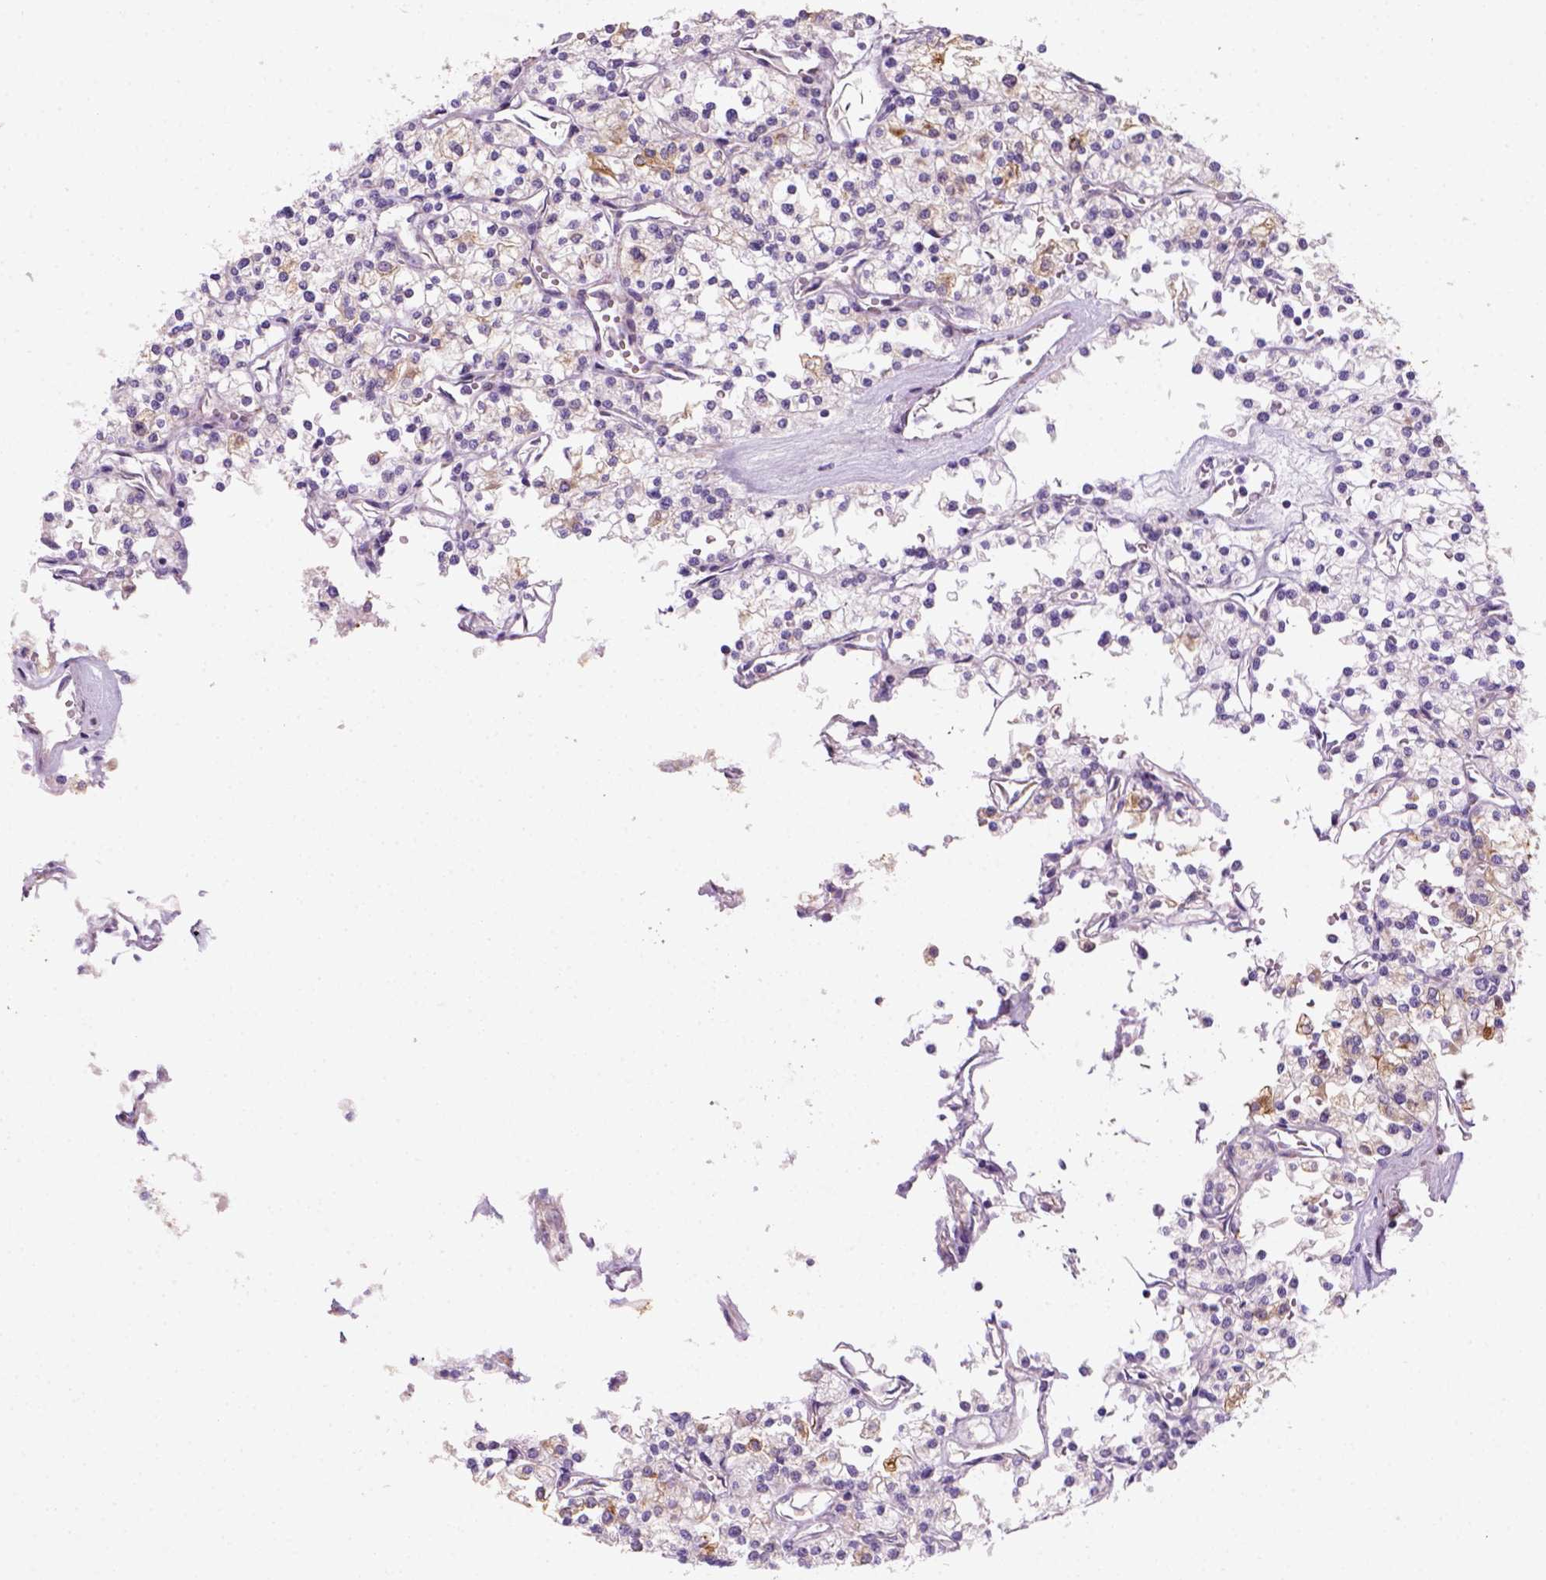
{"staining": {"intensity": "weak", "quantity": "<25%", "location": "cytoplasmic/membranous"}, "tissue": "renal cancer", "cell_type": "Tumor cells", "image_type": "cancer", "snomed": [{"axis": "morphology", "description": "Adenocarcinoma, NOS"}, {"axis": "topography", "description": "Kidney"}], "caption": "Immunohistochemistry image of neoplastic tissue: renal cancer (adenocarcinoma) stained with DAB (3,3'-diaminobenzidine) reveals no significant protein expression in tumor cells. The staining is performed using DAB (3,3'-diaminobenzidine) brown chromogen with nuclei counter-stained in using hematoxylin.", "gene": "CES2", "patient": {"sex": "male", "age": 80}}